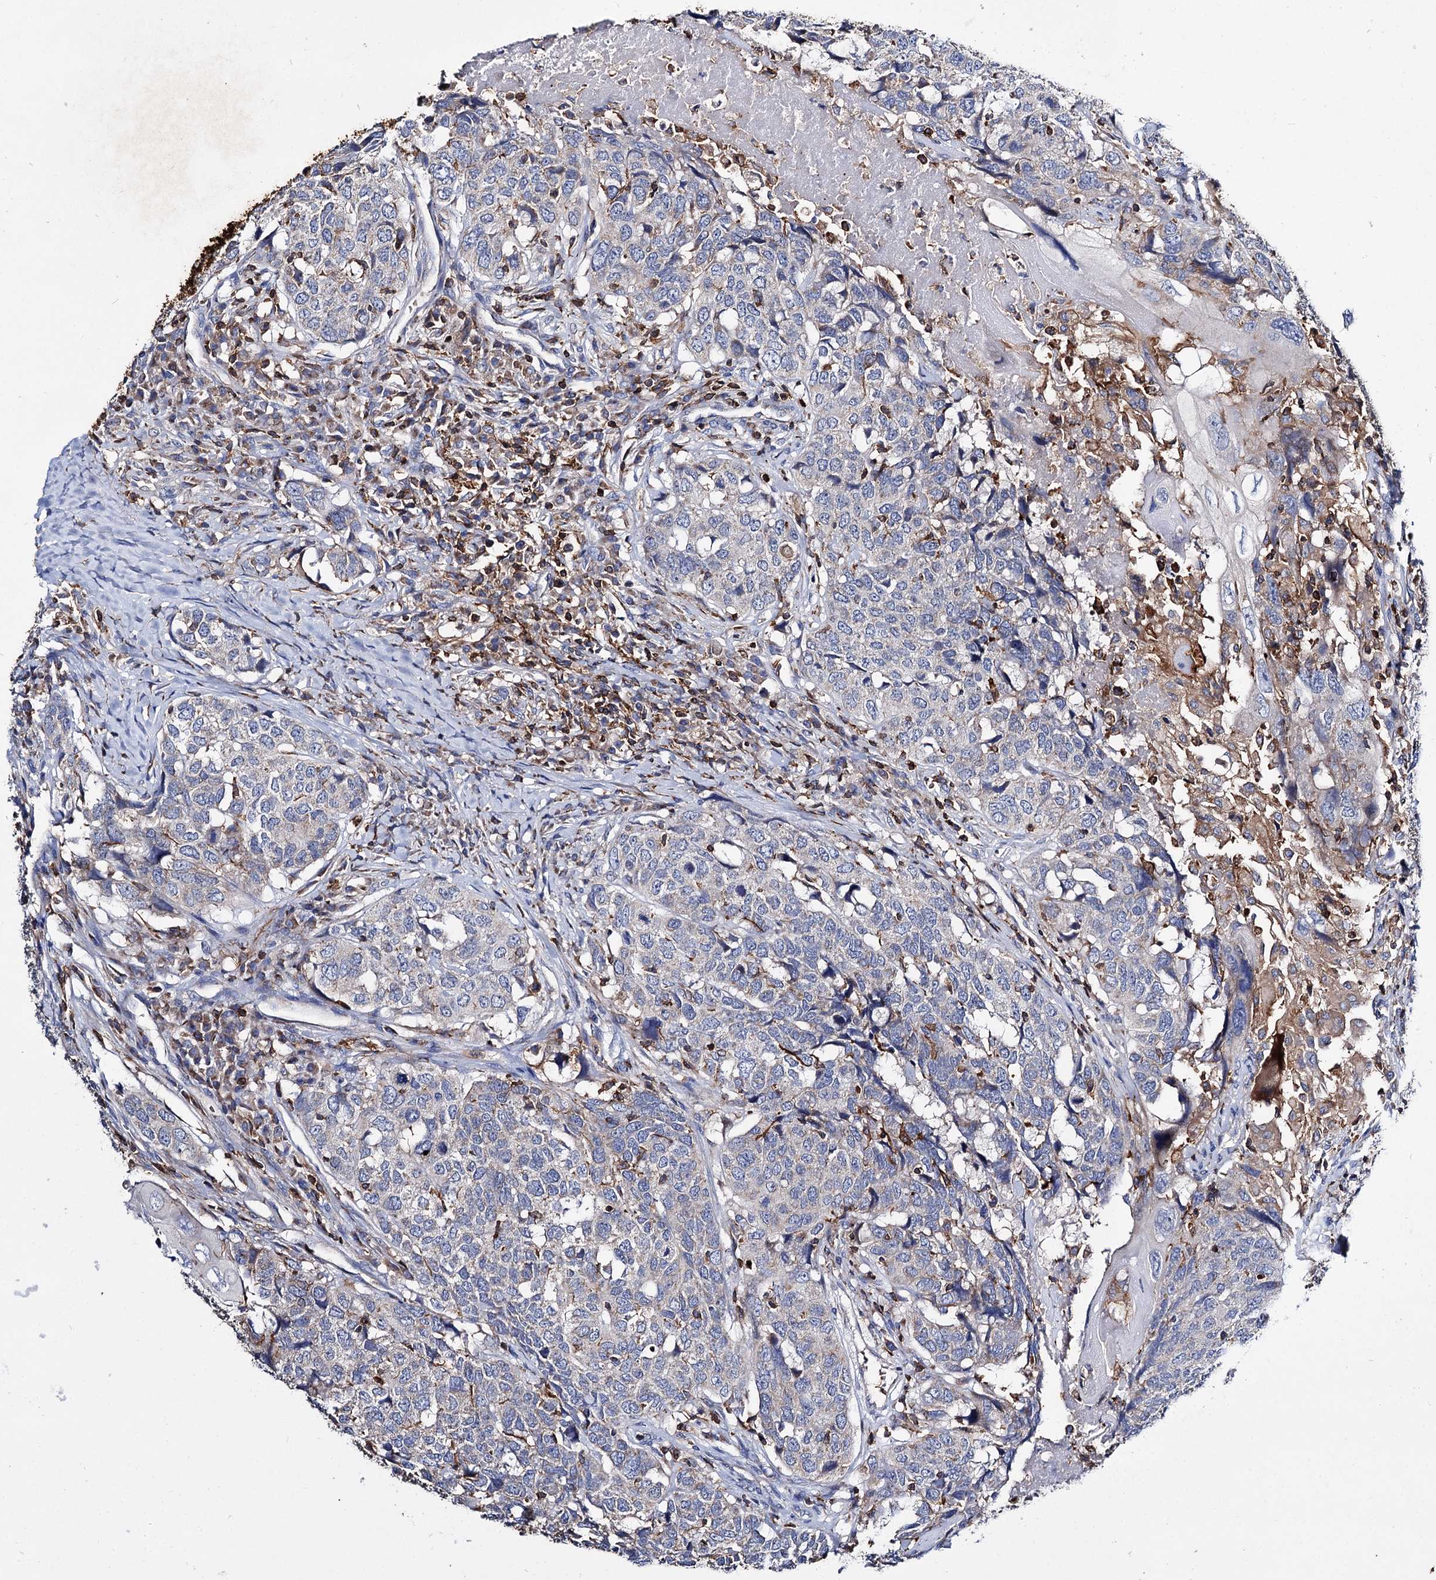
{"staining": {"intensity": "negative", "quantity": "none", "location": "none"}, "tissue": "head and neck cancer", "cell_type": "Tumor cells", "image_type": "cancer", "snomed": [{"axis": "morphology", "description": "Squamous cell carcinoma, NOS"}, {"axis": "topography", "description": "Head-Neck"}], "caption": "A high-resolution micrograph shows immunohistochemistry staining of head and neck cancer, which displays no significant positivity in tumor cells.", "gene": "UBASH3B", "patient": {"sex": "male", "age": 66}}